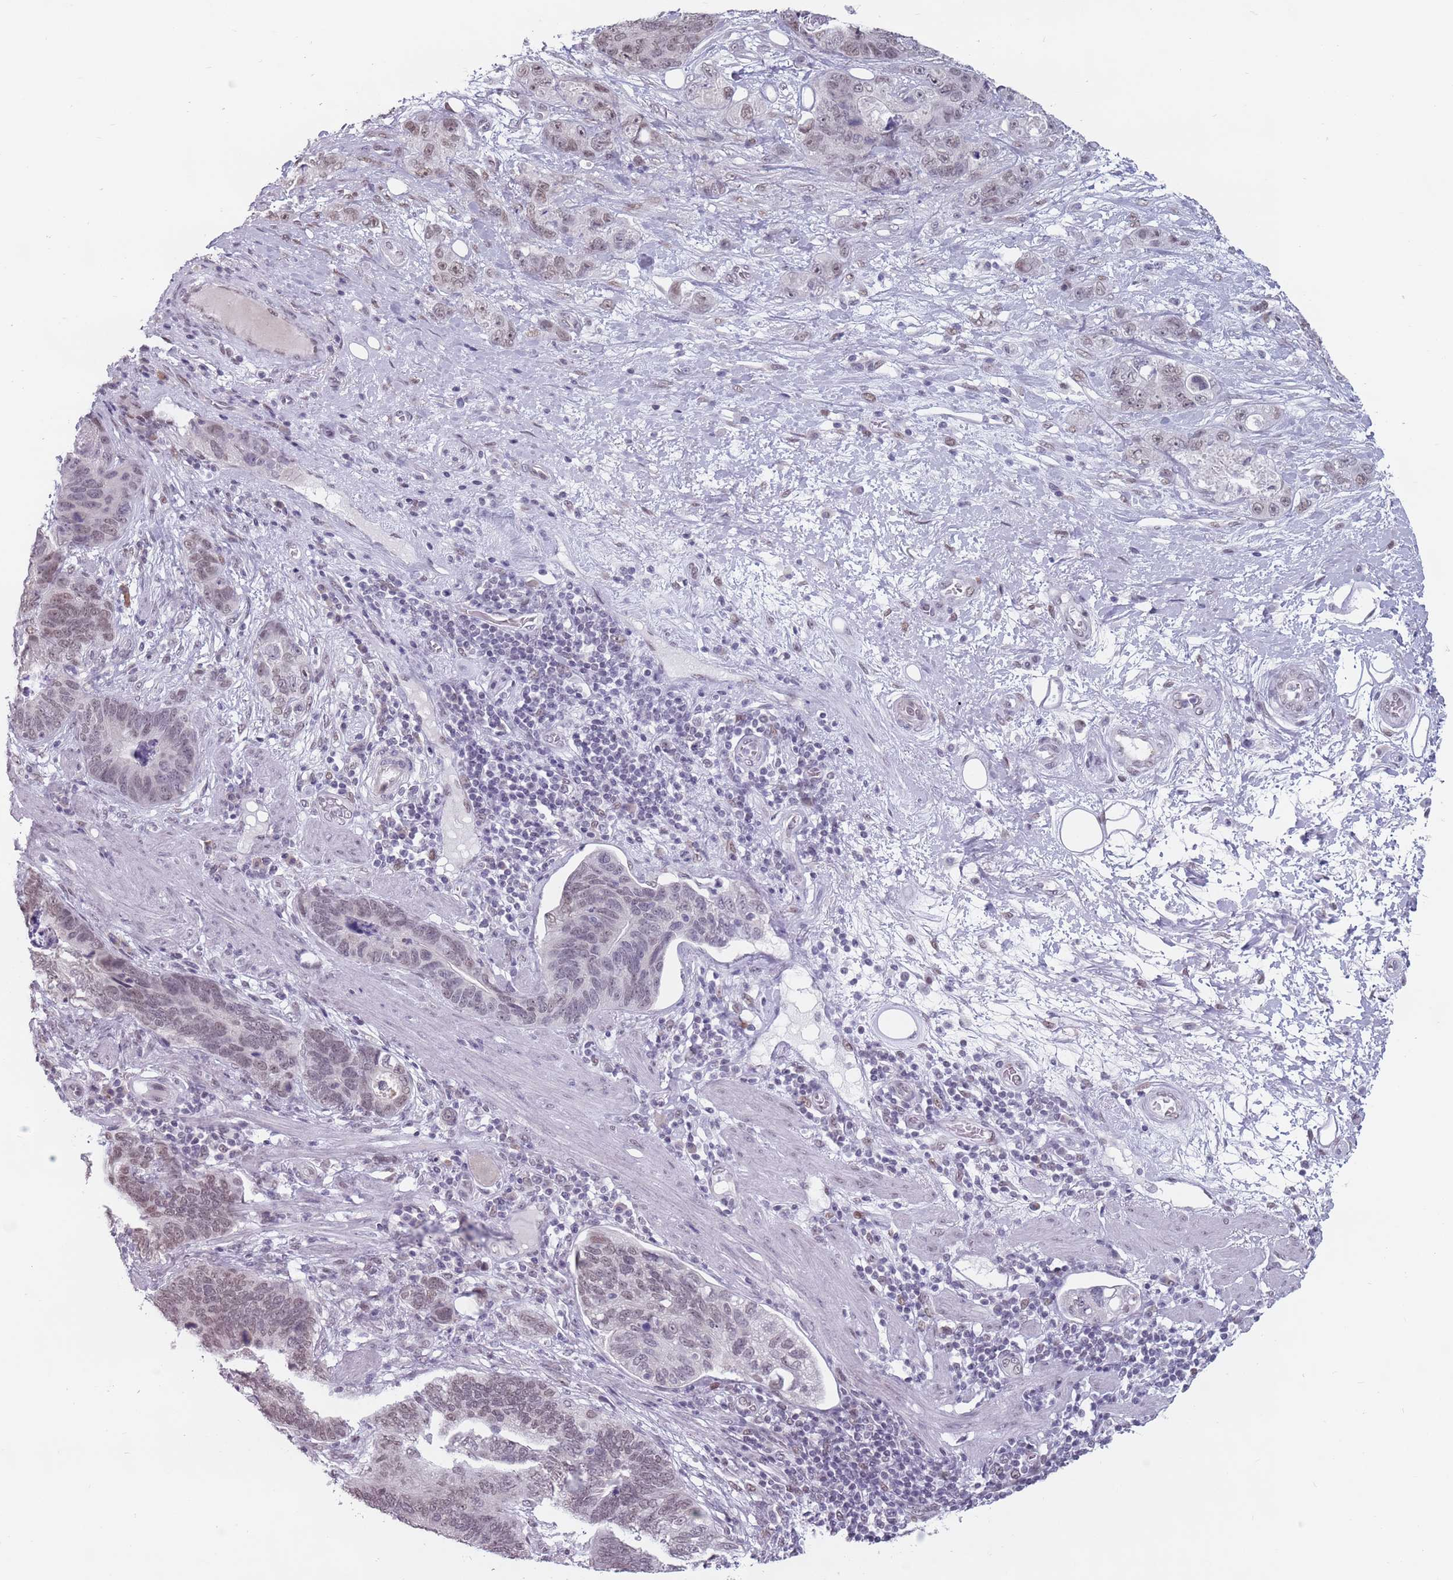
{"staining": {"intensity": "weak", "quantity": "25%-75%", "location": "nuclear"}, "tissue": "stomach cancer", "cell_type": "Tumor cells", "image_type": "cancer", "snomed": [{"axis": "morphology", "description": "Normal tissue, NOS"}, {"axis": "morphology", "description": "Adenocarcinoma, NOS"}, {"axis": "topography", "description": "Stomach"}], "caption": "Adenocarcinoma (stomach) tissue shows weak nuclear expression in about 25%-75% of tumor cells, visualized by immunohistochemistry.", "gene": "PTCHD1", "patient": {"sex": "female", "age": 89}}